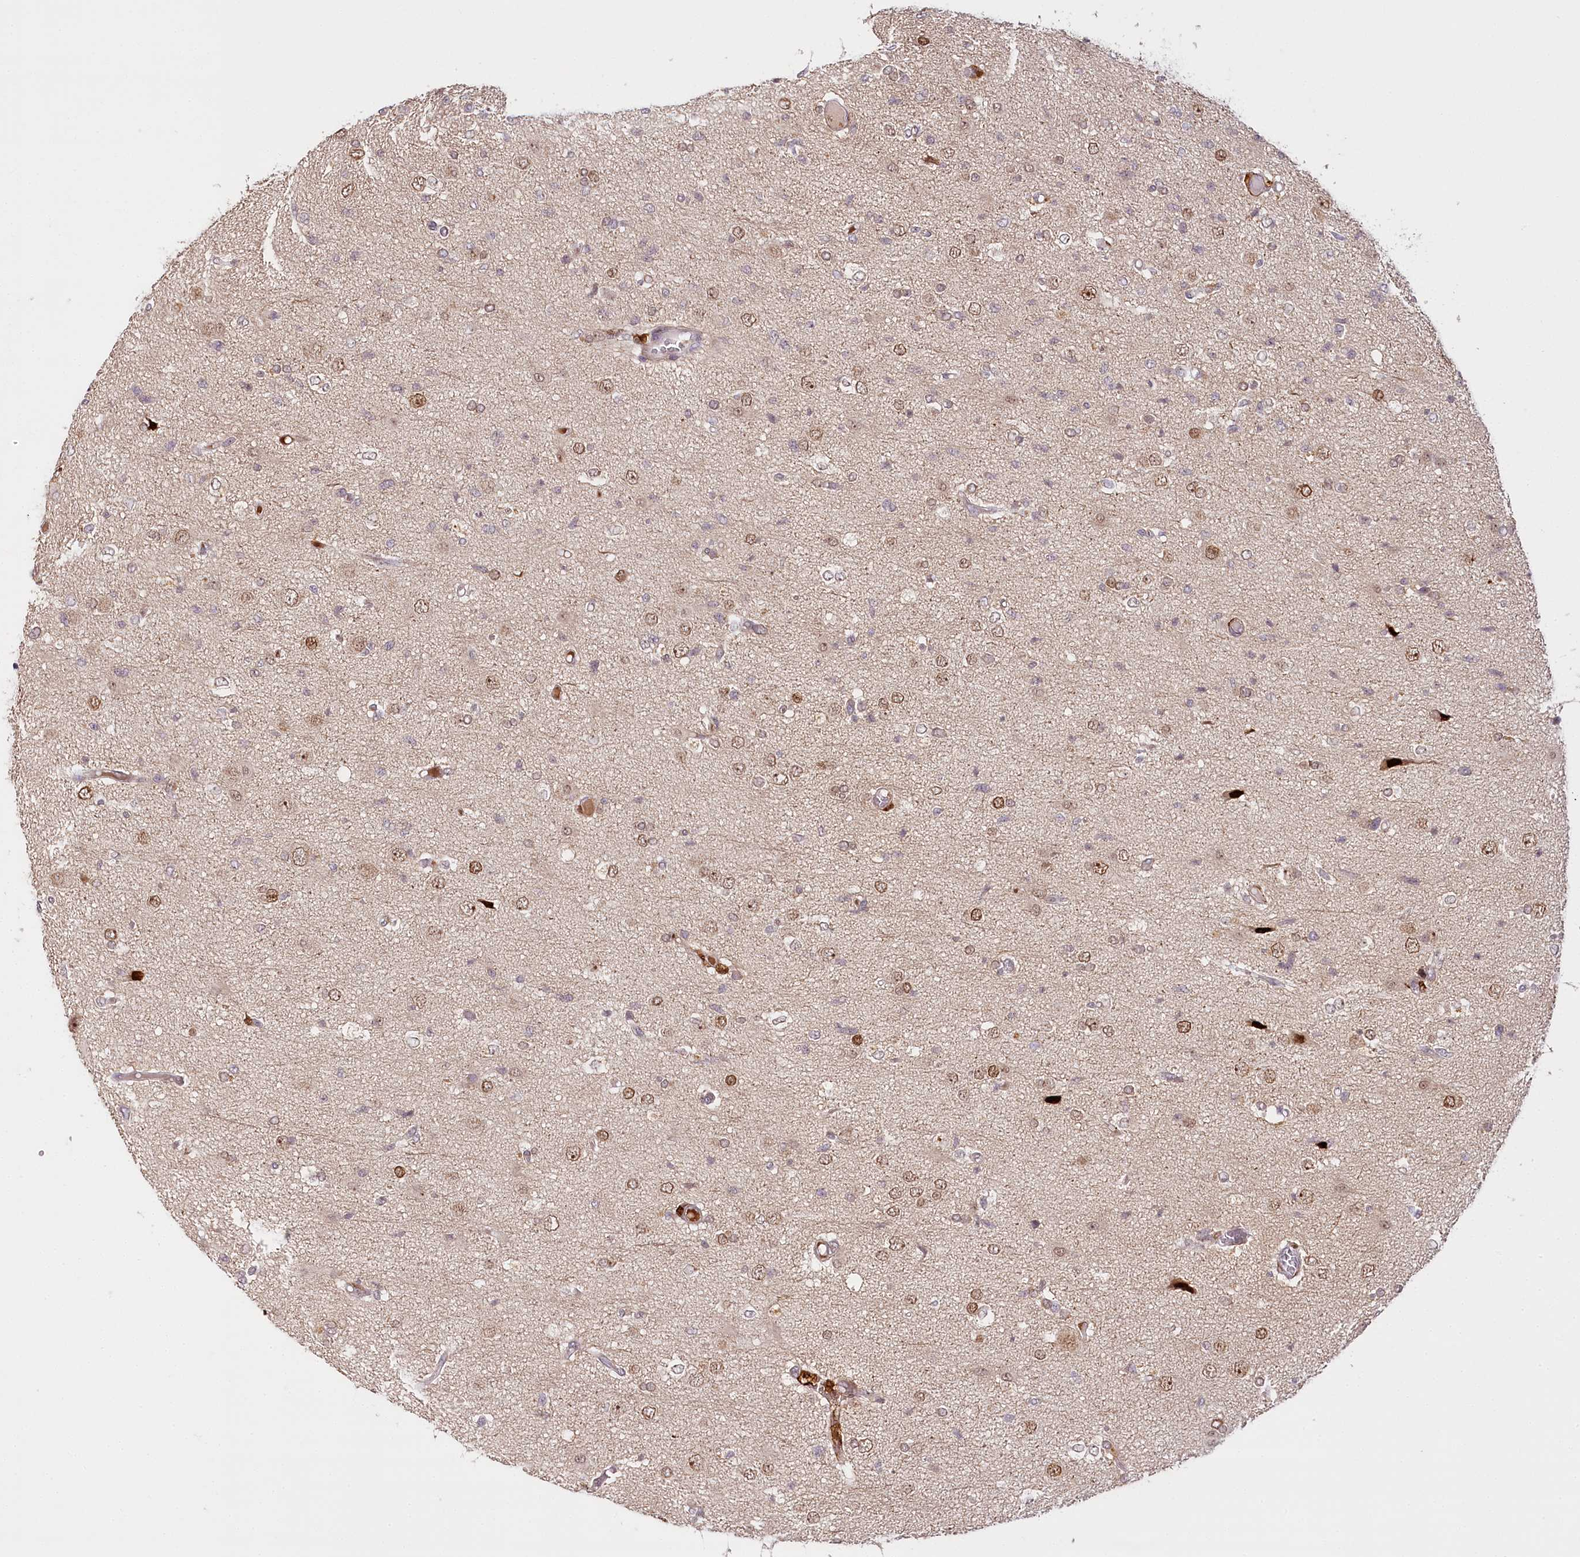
{"staining": {"intensity": "moderate", "quantity": "<25%", "location": "nuclear"}, "tissue": "glioma", "cell_type": "Tumor cells", "image_type": "cancer", "snomed": [{"axis": "morphology", "description": "Glioma, malignant, High grade"}, {"axis": "topography", "description": "Brain"}], "caption": "An image of malignant glioma (high-grade) stained for a protein exhibits moderate nuclear brown staining in tumor cells.", "gene": "WDR36", "patient": {"sex": "female", "age": 59}}